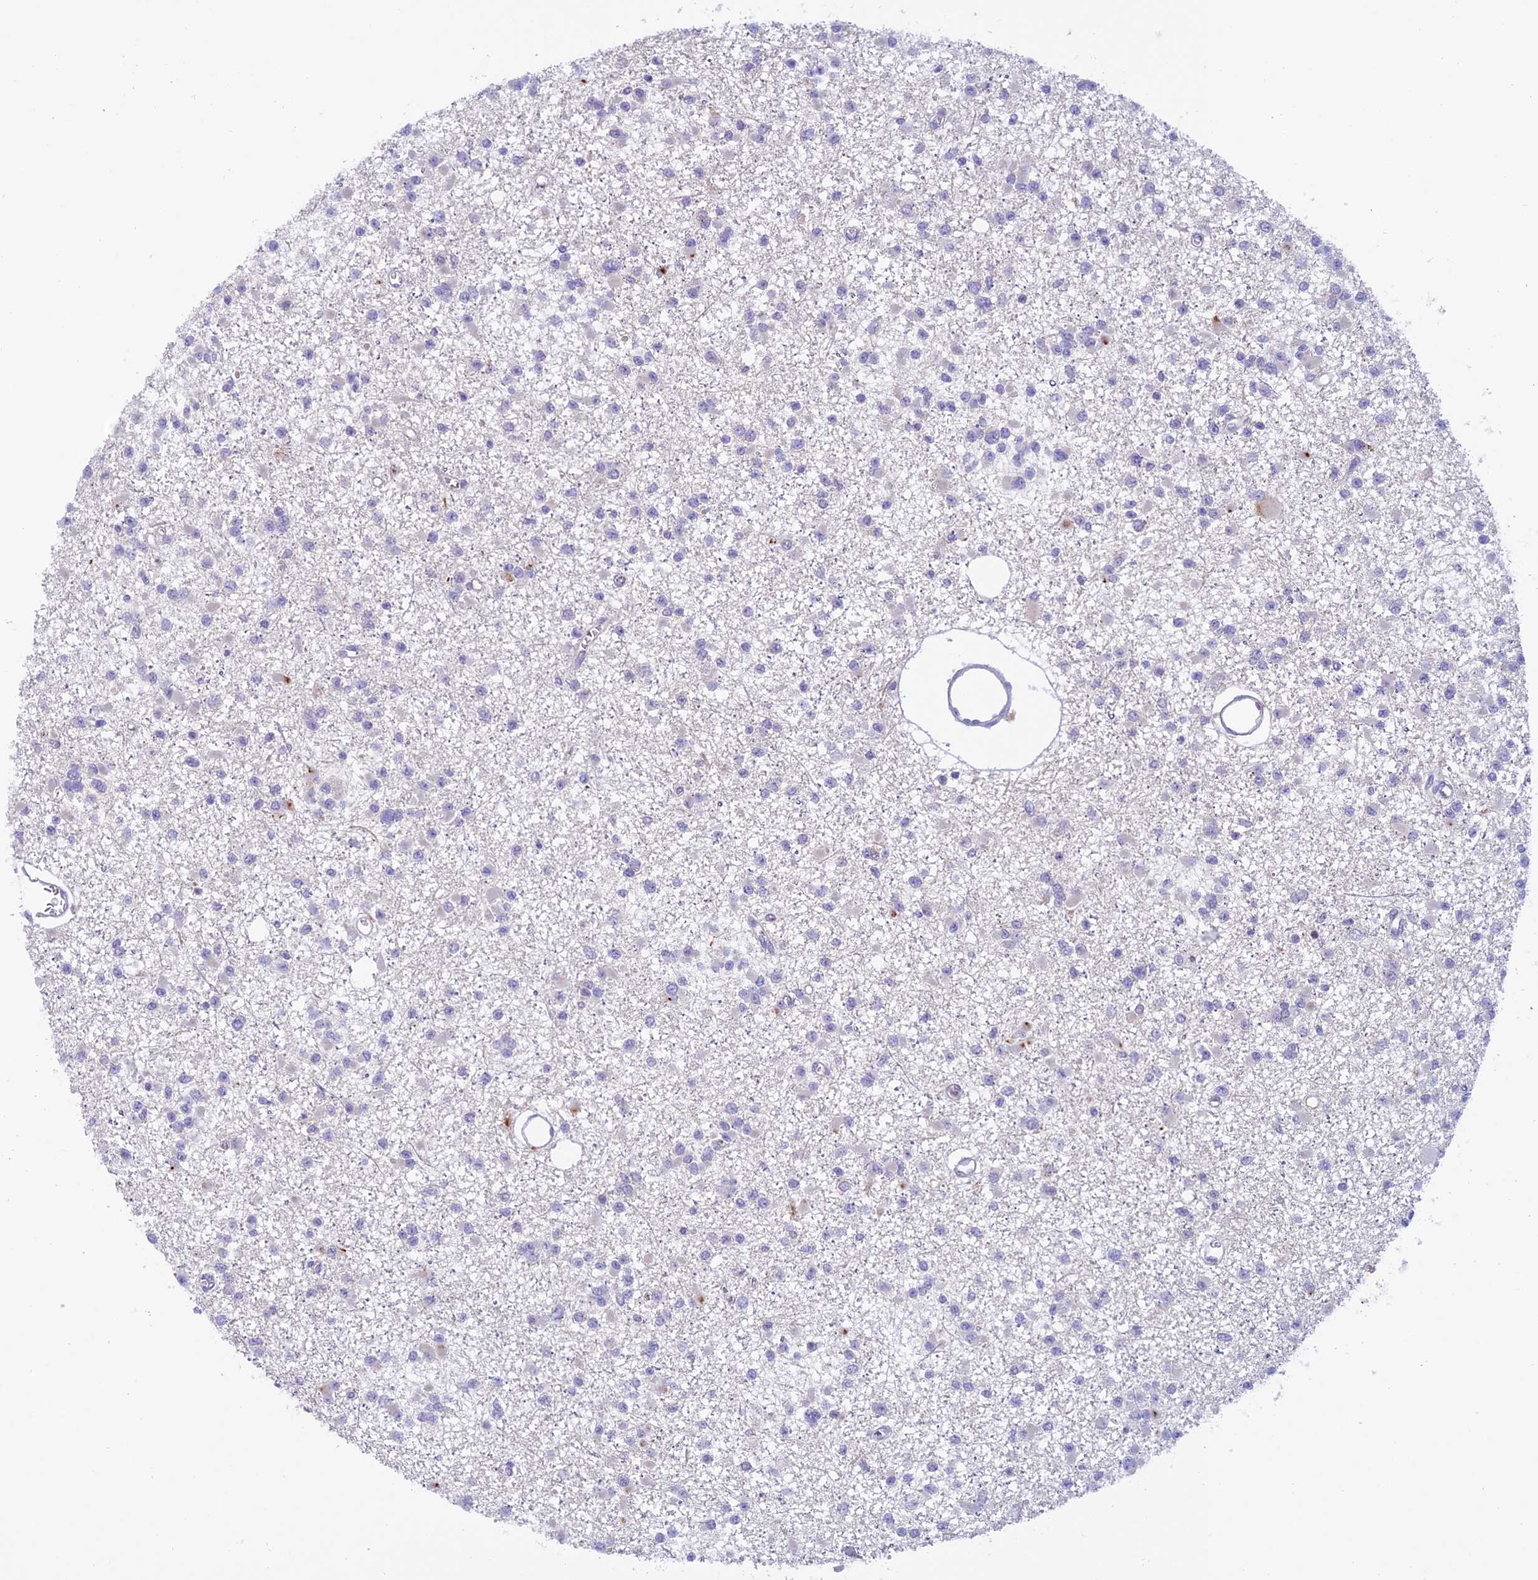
{"staining": {"intensity": "negative", "quantity": "none", "location": "none"}, "tissue": "glioma", "cell_type": "Tumor cells", "image_type": "cancer", "snomed": [{"axis": "morphology", "description": "Glioma, malignant, Low grade"}, {"axis": "topography", "description": "Brain"}], "caption": "This is a micrograph of immunohistochemistry (IHC) staining of glioma, which shows no staining in tumor cells. (Immunohistochemistry (ihc), brightfield microscopy, high magnification).", "gene": "ARHGEF18", "patient": {"sex": "female", "age": 22}}